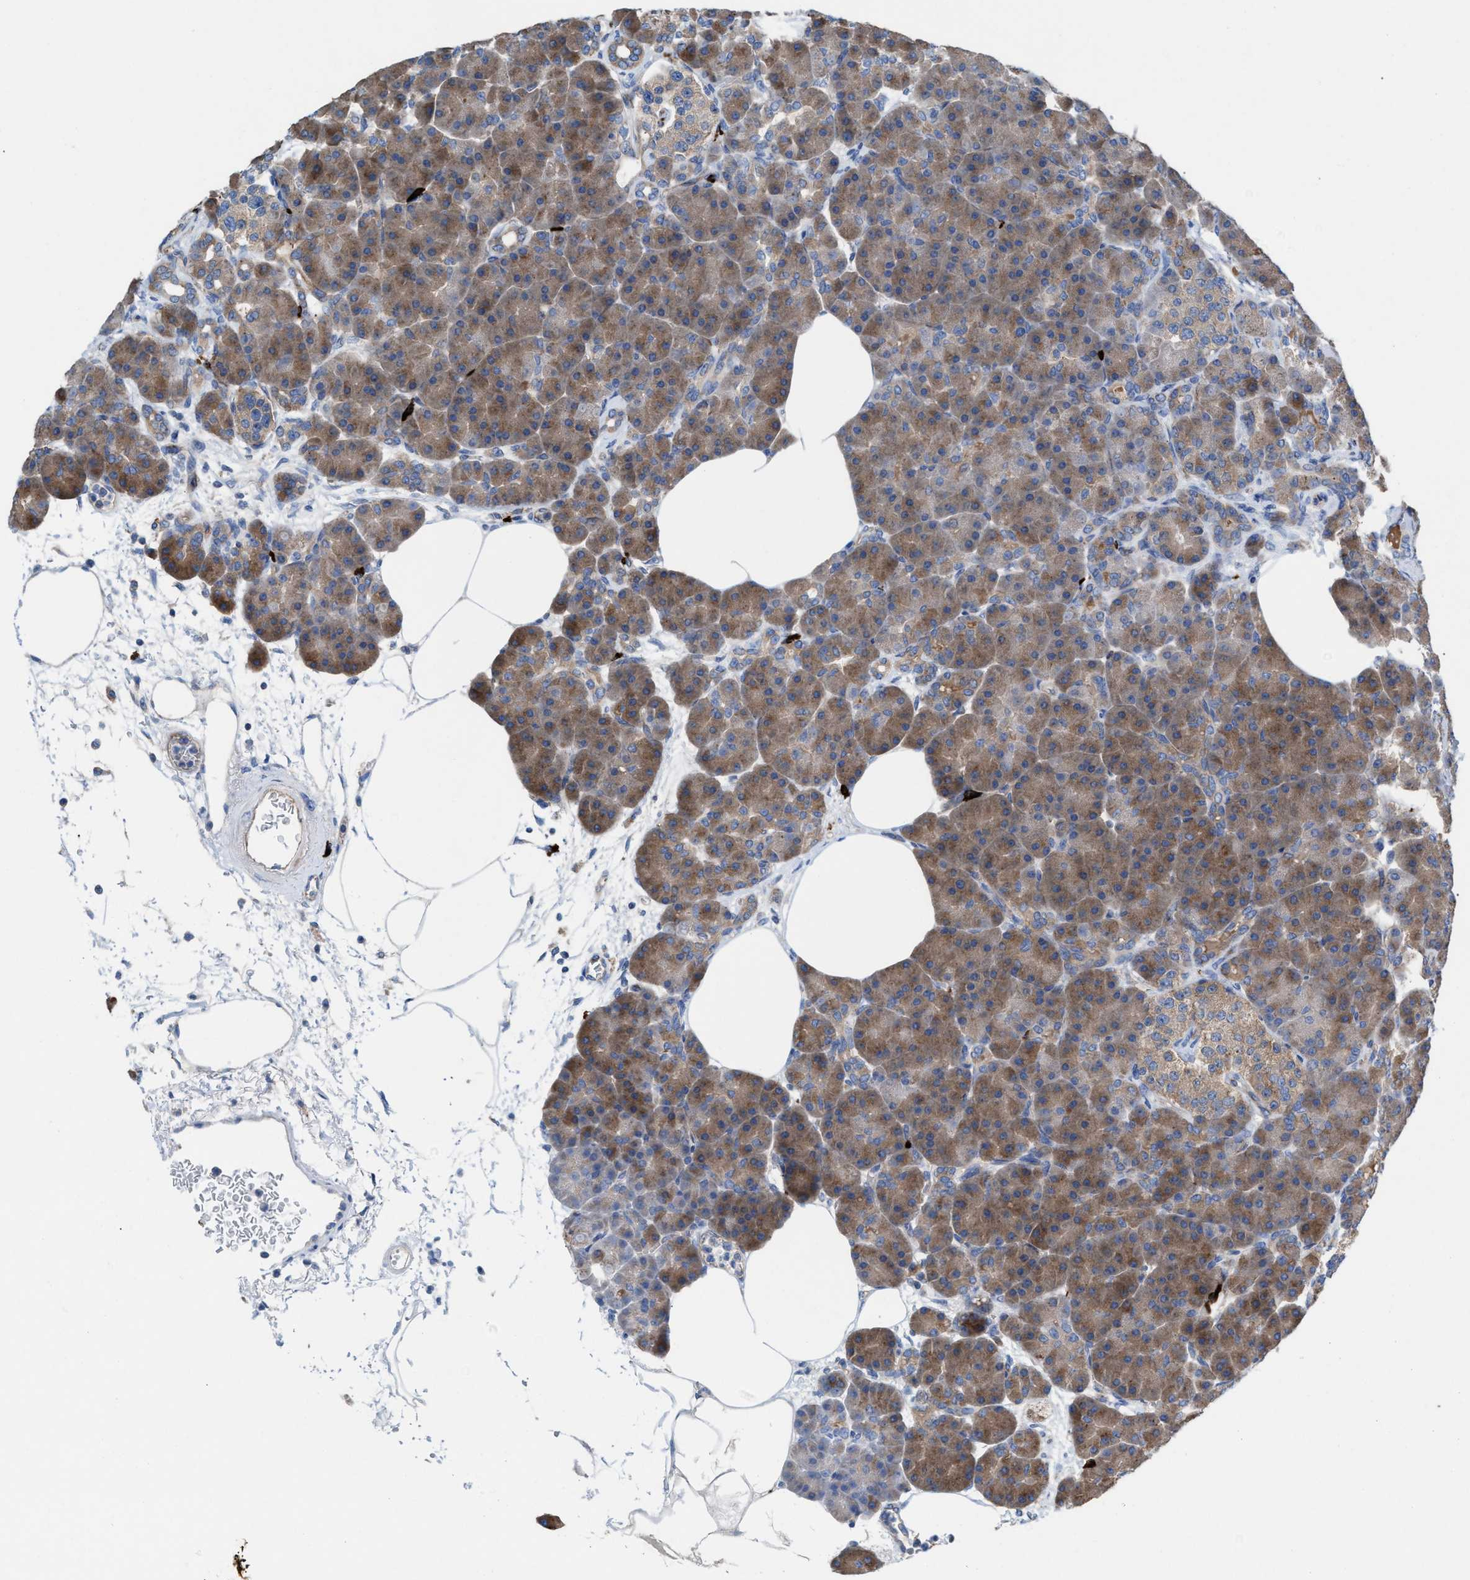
{"staining": {"intensity": "moderate", "quantity": ">75%", "location": "cytoplasmic/membranous"}, "tissue": "pancreas", "cell_type": "Exocrine glandular cells", "image_type": "normal", "snomed": [{"axis": "morphology", "description": "Normal tissue, NOS"}, {"axis": "topography", "description": "Pancreas"}], "caption": "Immunohistochemical staining of unremarkable human pancreas reveals moderate cytoplasmic/membranous protein positivity in approximately >75% of exocrine glandular cells. (Brightfield microscopy of DAB IHC at high magnification).", "gene": "NYAP1", "patient": {"sex": "female", "age": 70}}